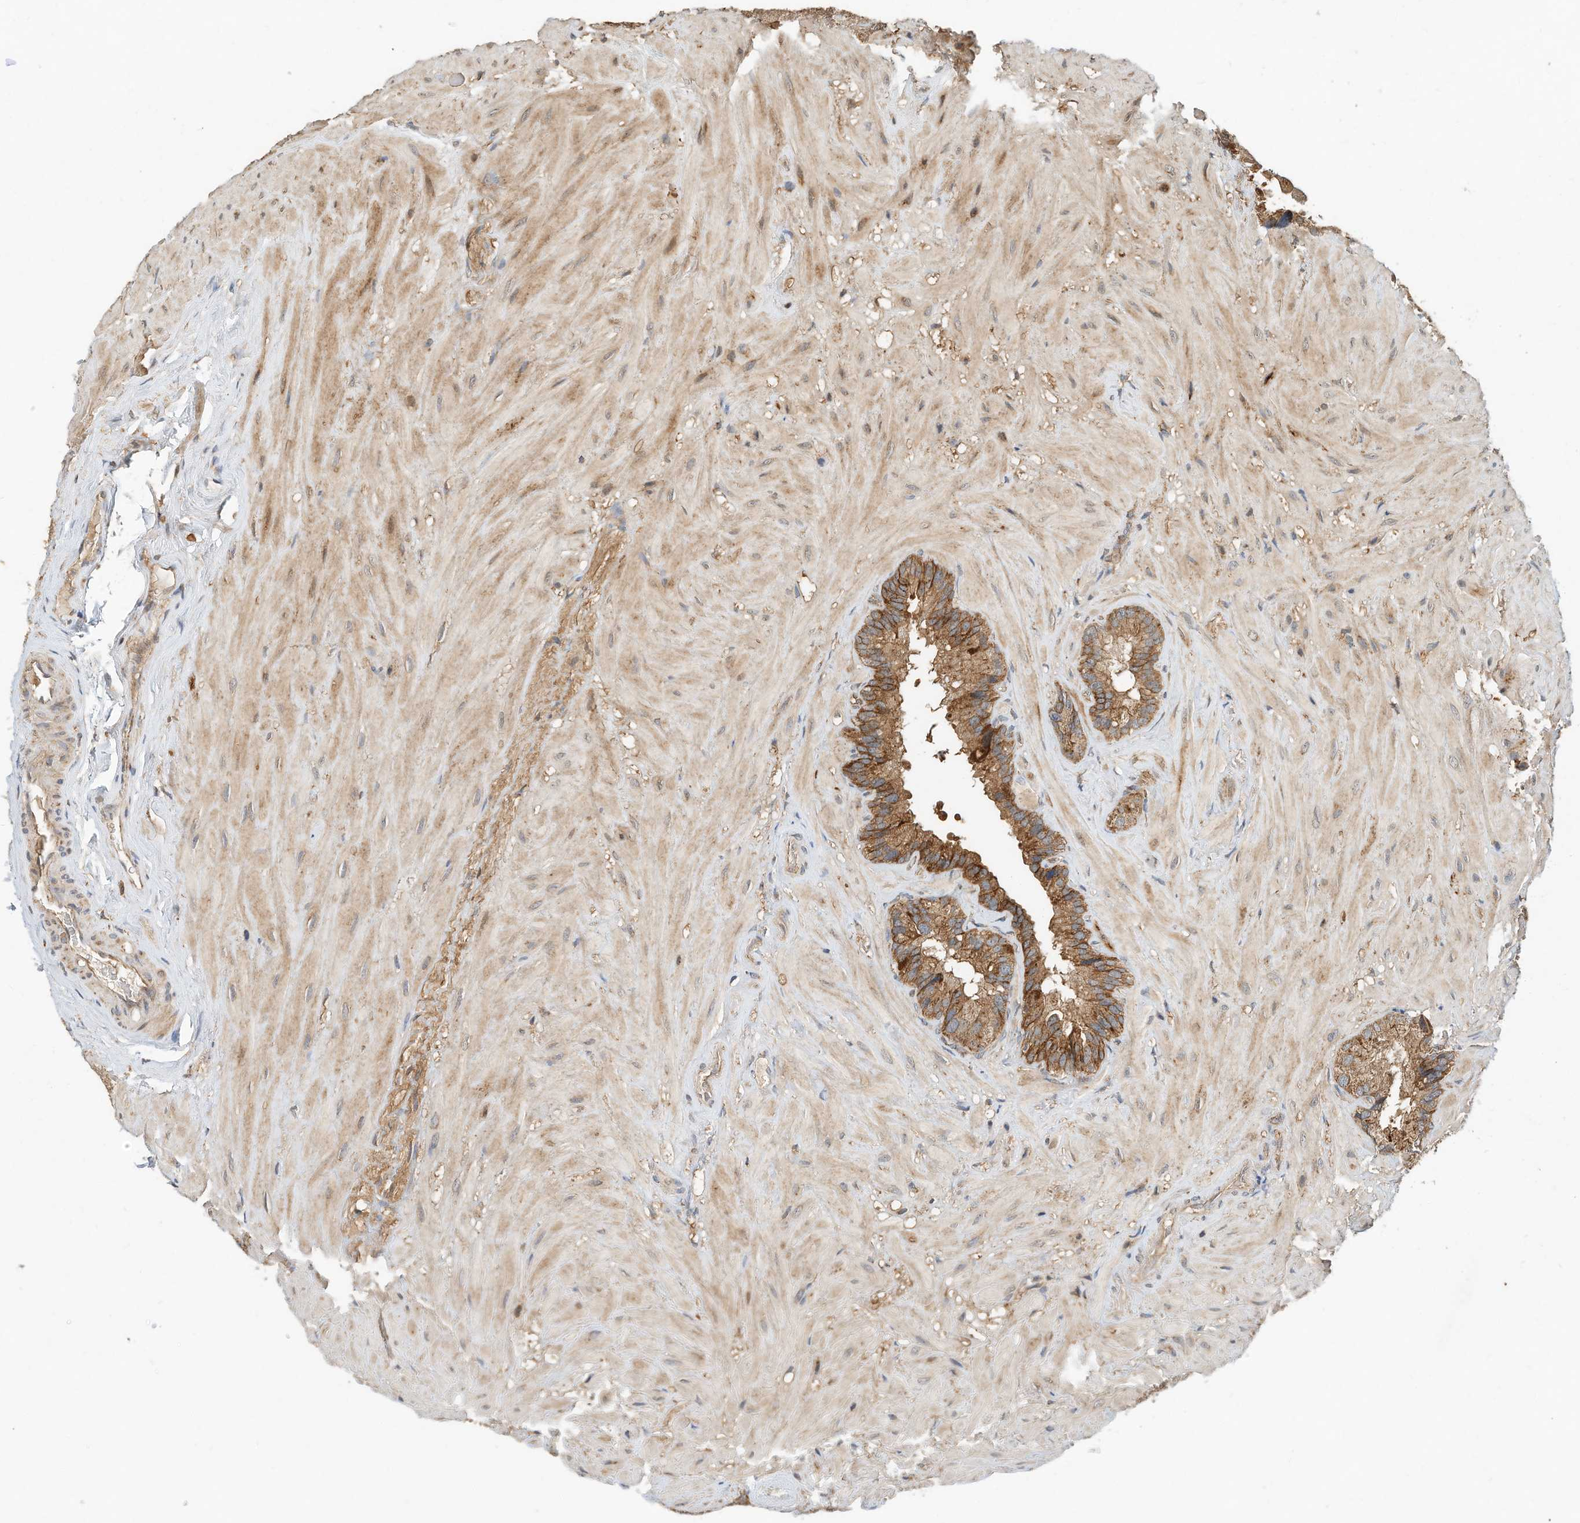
{"staining": {"intensity": "moderate", "quantity": ">75%", "location": "cytoplasmic/membranous"}, "tissue": "seminal vesicle", "cell_type": "Glandular cells", "image_type": "normal", "snomed": [{"axis": "morphology", "description": "Normal tissue, NOS"}, {"axis": "topography", "description": "Prostate"}, {"axis": "topography", "description": "Seminal veicle"}], "caption": "A photomicrograph showing moderate cytoplasmic/membranous expression in approximately >75% of glandular cells in unremarkable seminal vesicle, as visualized by brown immunohistochemical staining.", "gene": "CPAMD8", "patient": {"sex": "male", "age": 68}}